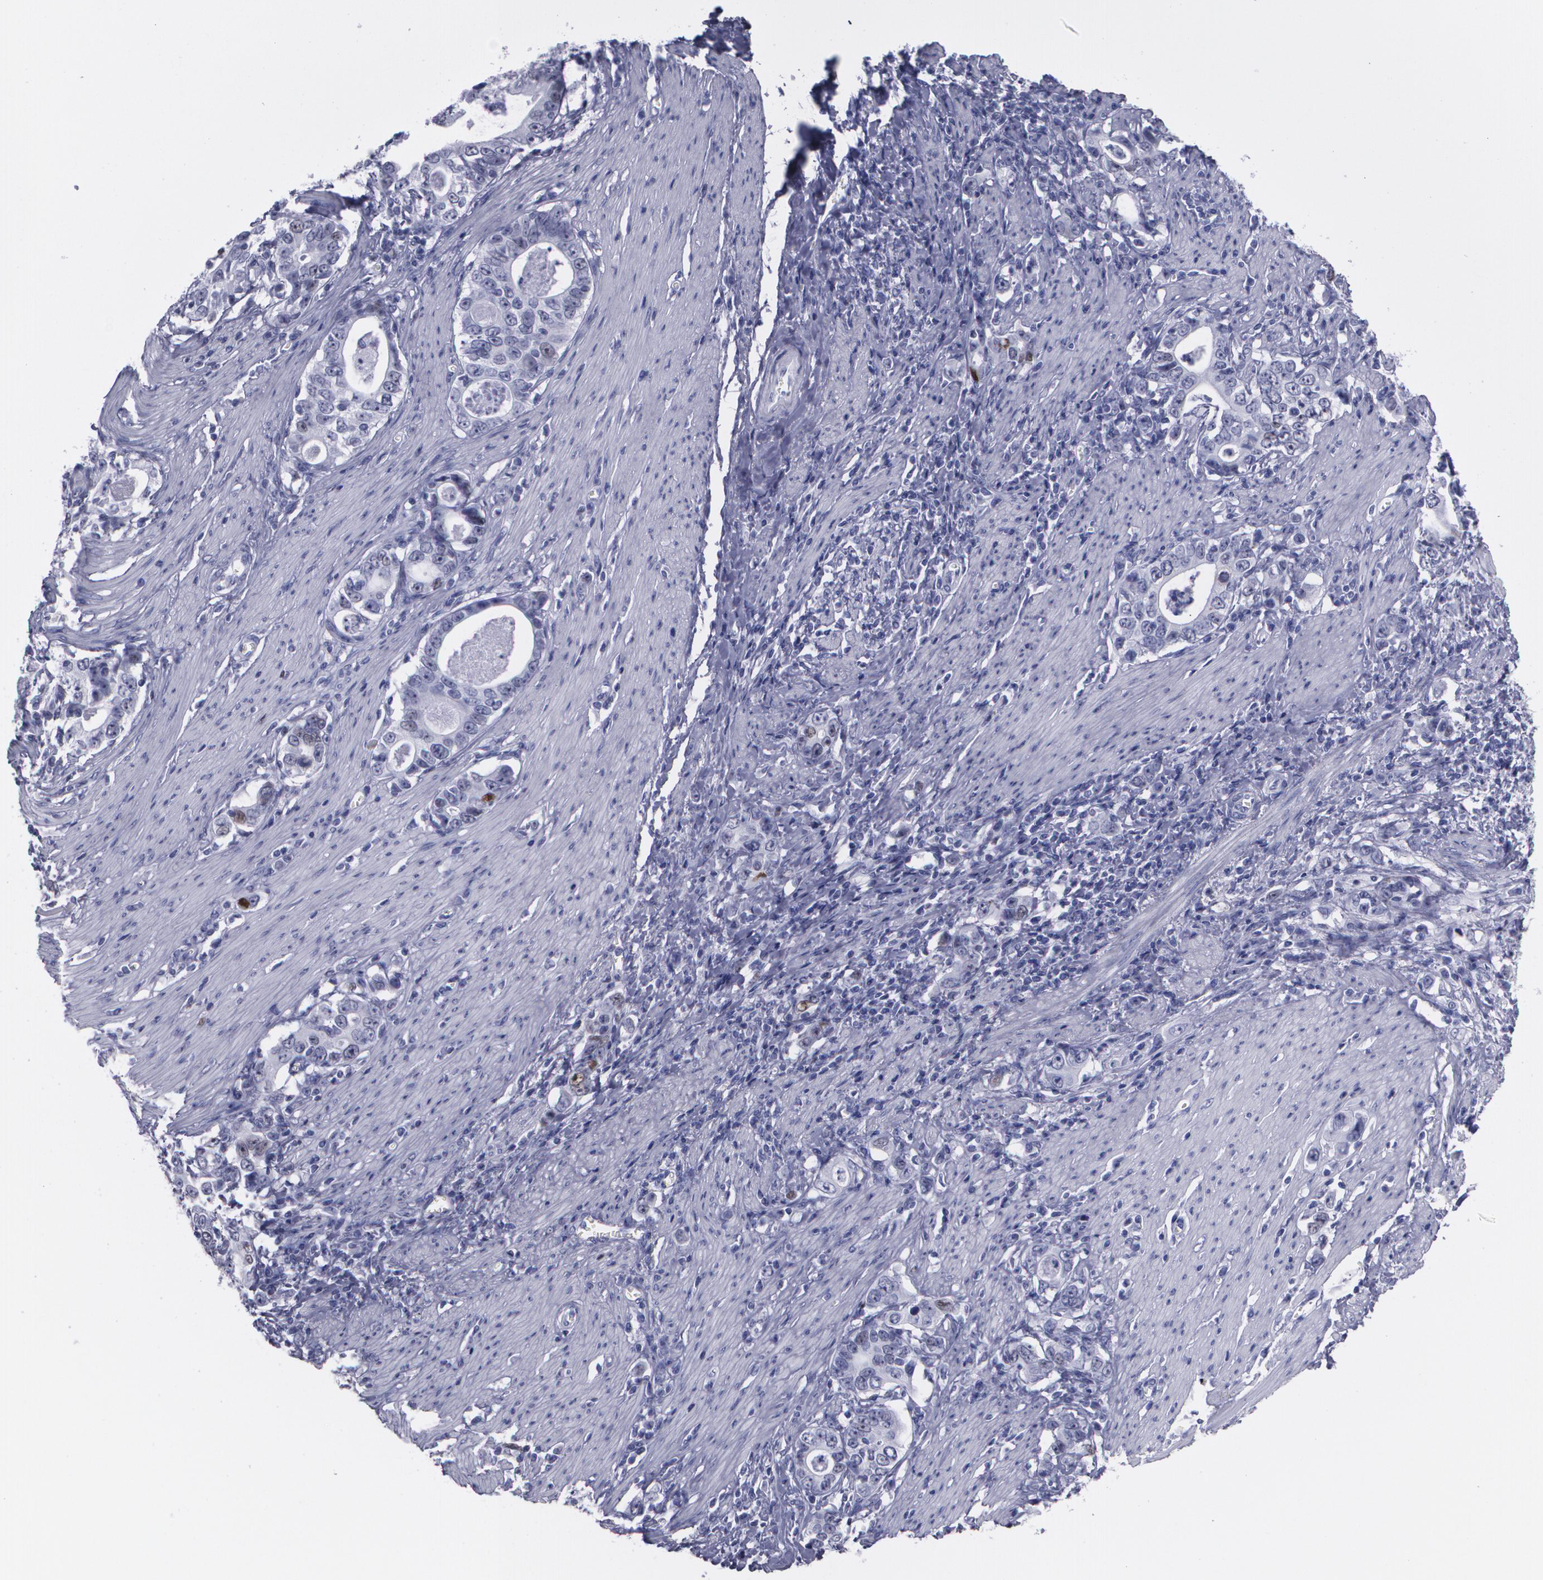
{"staining": {"intensity": "moderate", "quantity": "<25%", "location": "nuclear"}, "tissue": "stomach cancer", "cell_type": "Tumor cells", "image_type": "cancer", "snomed": [{"axis": "morphology", "description": "Adenocarcinoma, NOS"}, {"axis": "topography", "description": "Stomach, lower"}], "caption": "This is an image of IHC staining of adenocarcinoma (stomach), which shows moderate staining in the nuclear of tumor cells.", "gene": "TP53", "patient": {"sex": "female", "age": 72}}